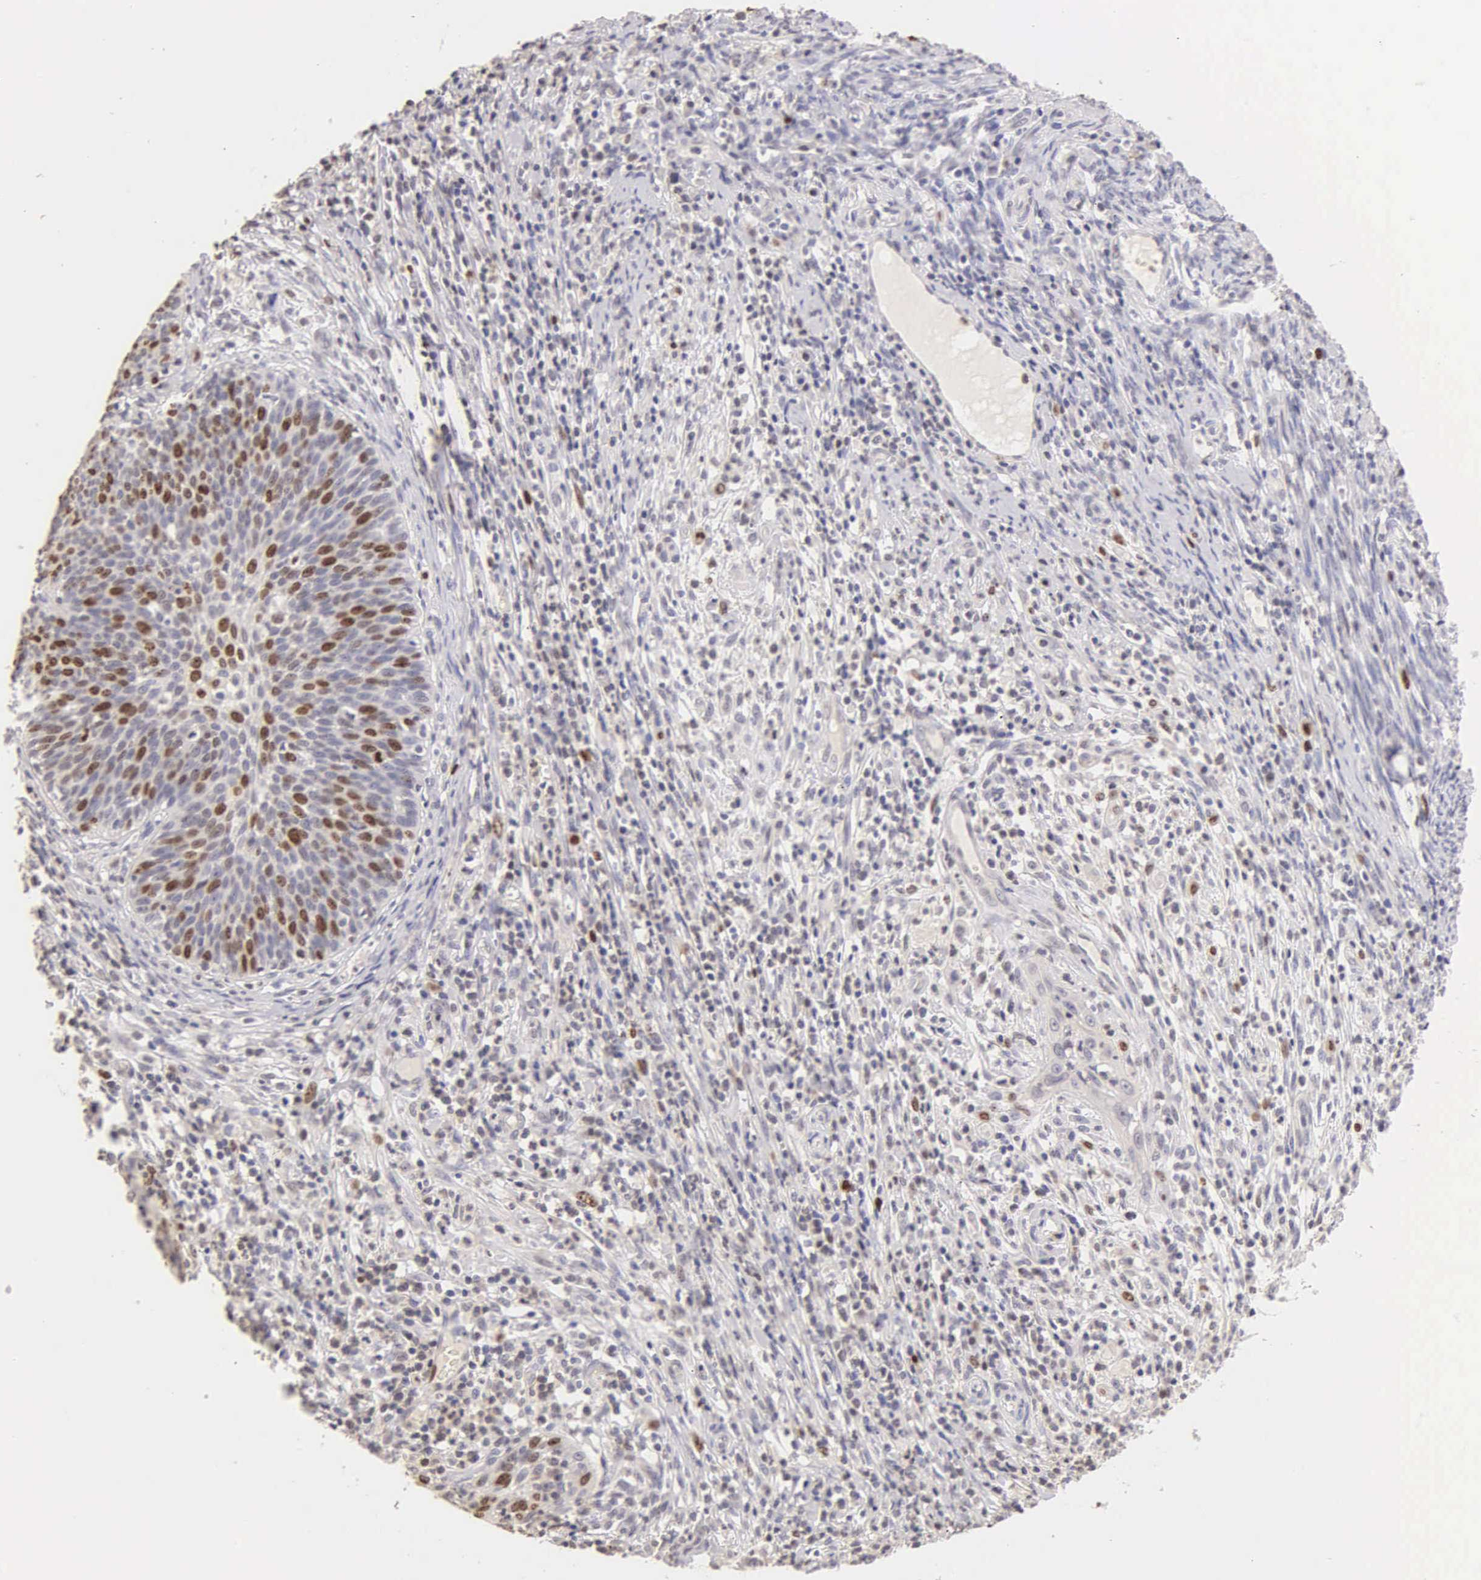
{"staining": {"intensity": "moderate", "quantity": "25%-75%", "location": "nuclear"}, "tissue": "cervical cancer", "cell_type": "Tumor cells", "image_type": "cancer", "snomed": [{"axis": "morphology", "description": "Squamous cell carcinoma, NOS"}, {"axis": "topography", "description": "Cervix"}], "caption": "A micrograph of human cervical squamous cell carcinoma stained for a protein exhibits moderate nuclear brown staining in tumor cells.", "gene": "MKI67", "patient": {"sex": "female", "age": 41}}